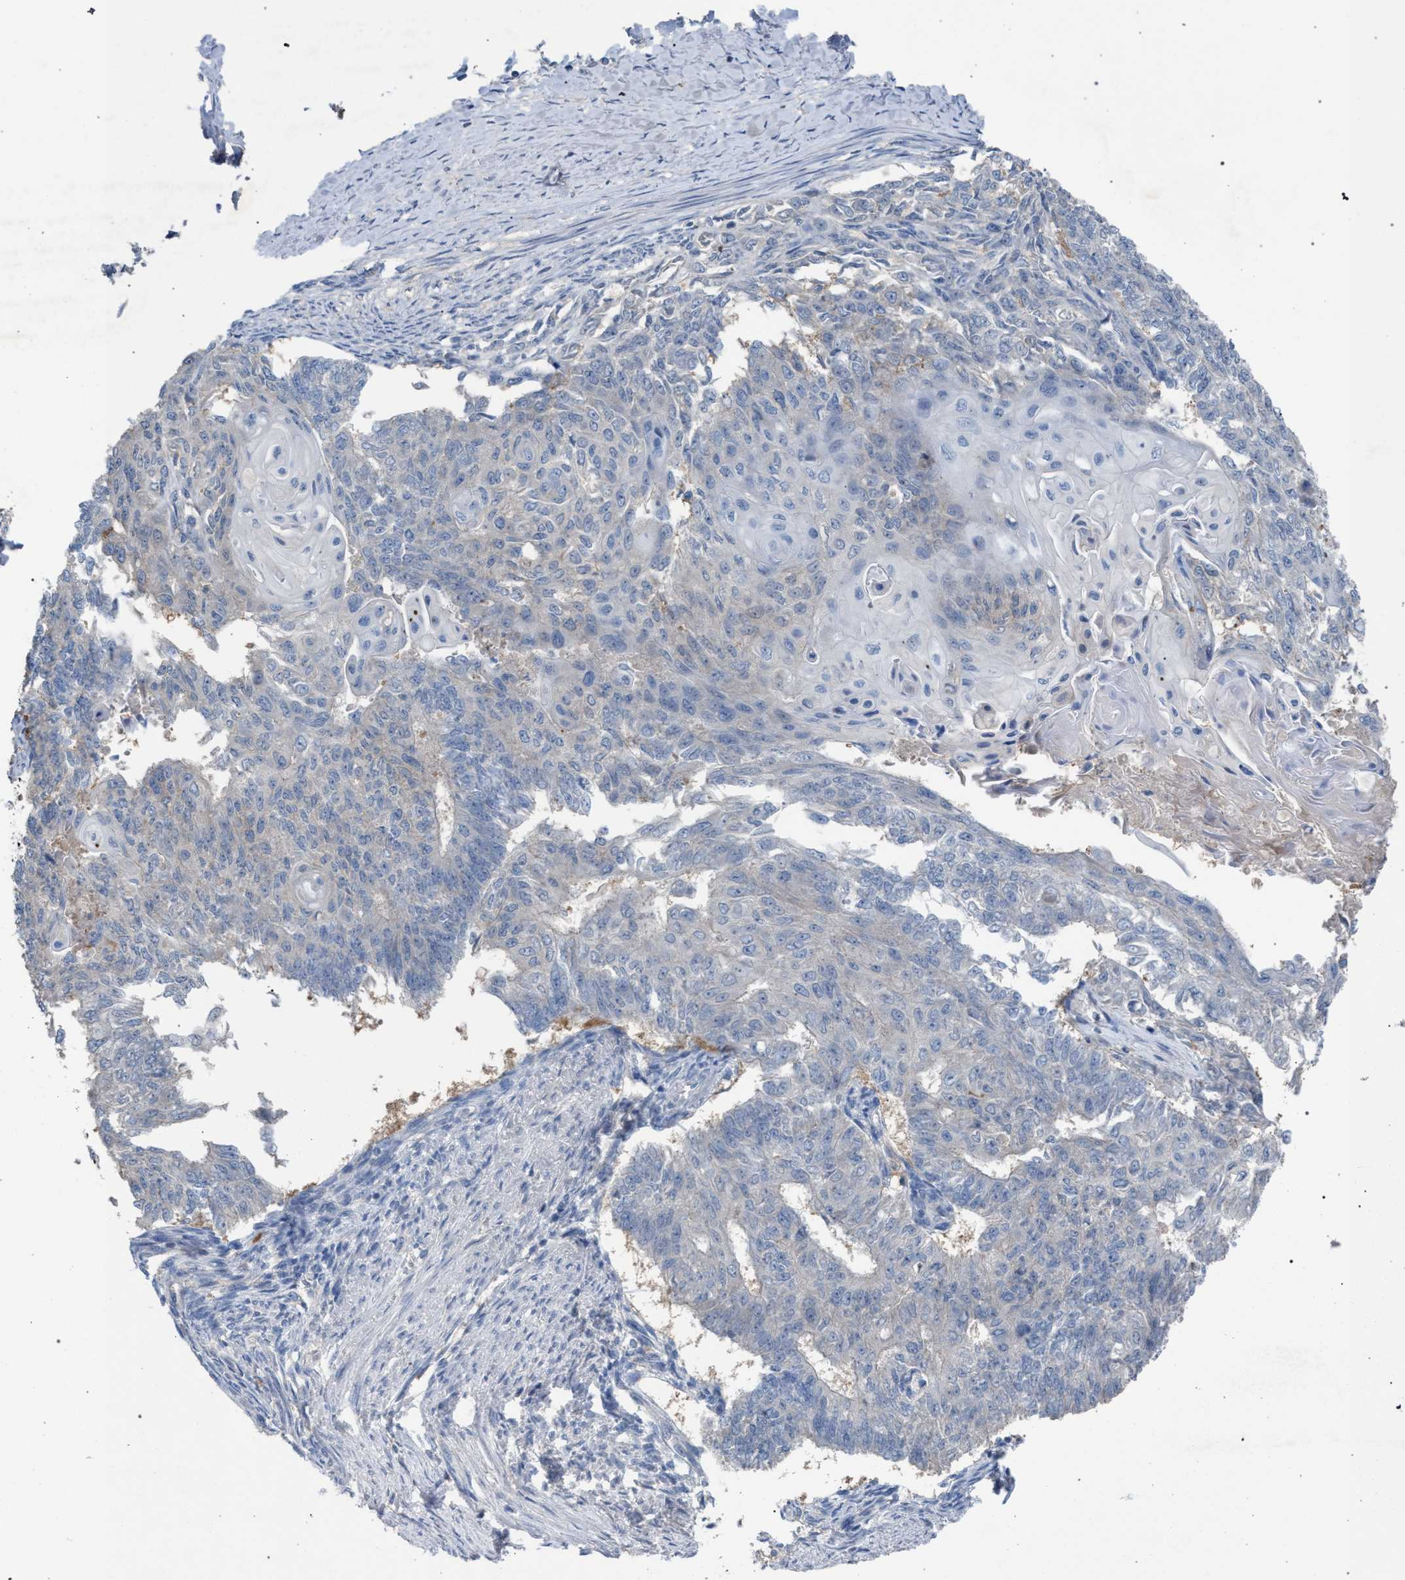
{"staining": {"intensity": "negative", "quantity": "none", "location": "none"}, "tissue": "endometrial cancer", "cell_type": "Tumor cells", "image_type": "cancer", "snomed": [{"axis": "morphology", "description": "Adenocarcinoma, NOS"}, {"axis": "topography", "description": "Endometrium"}], "caption": "The image exhibits no staining of tumor cells in endometrial cancer.", "gene": "TECPR1", "patient": {"sex": "female", "age": 32}}